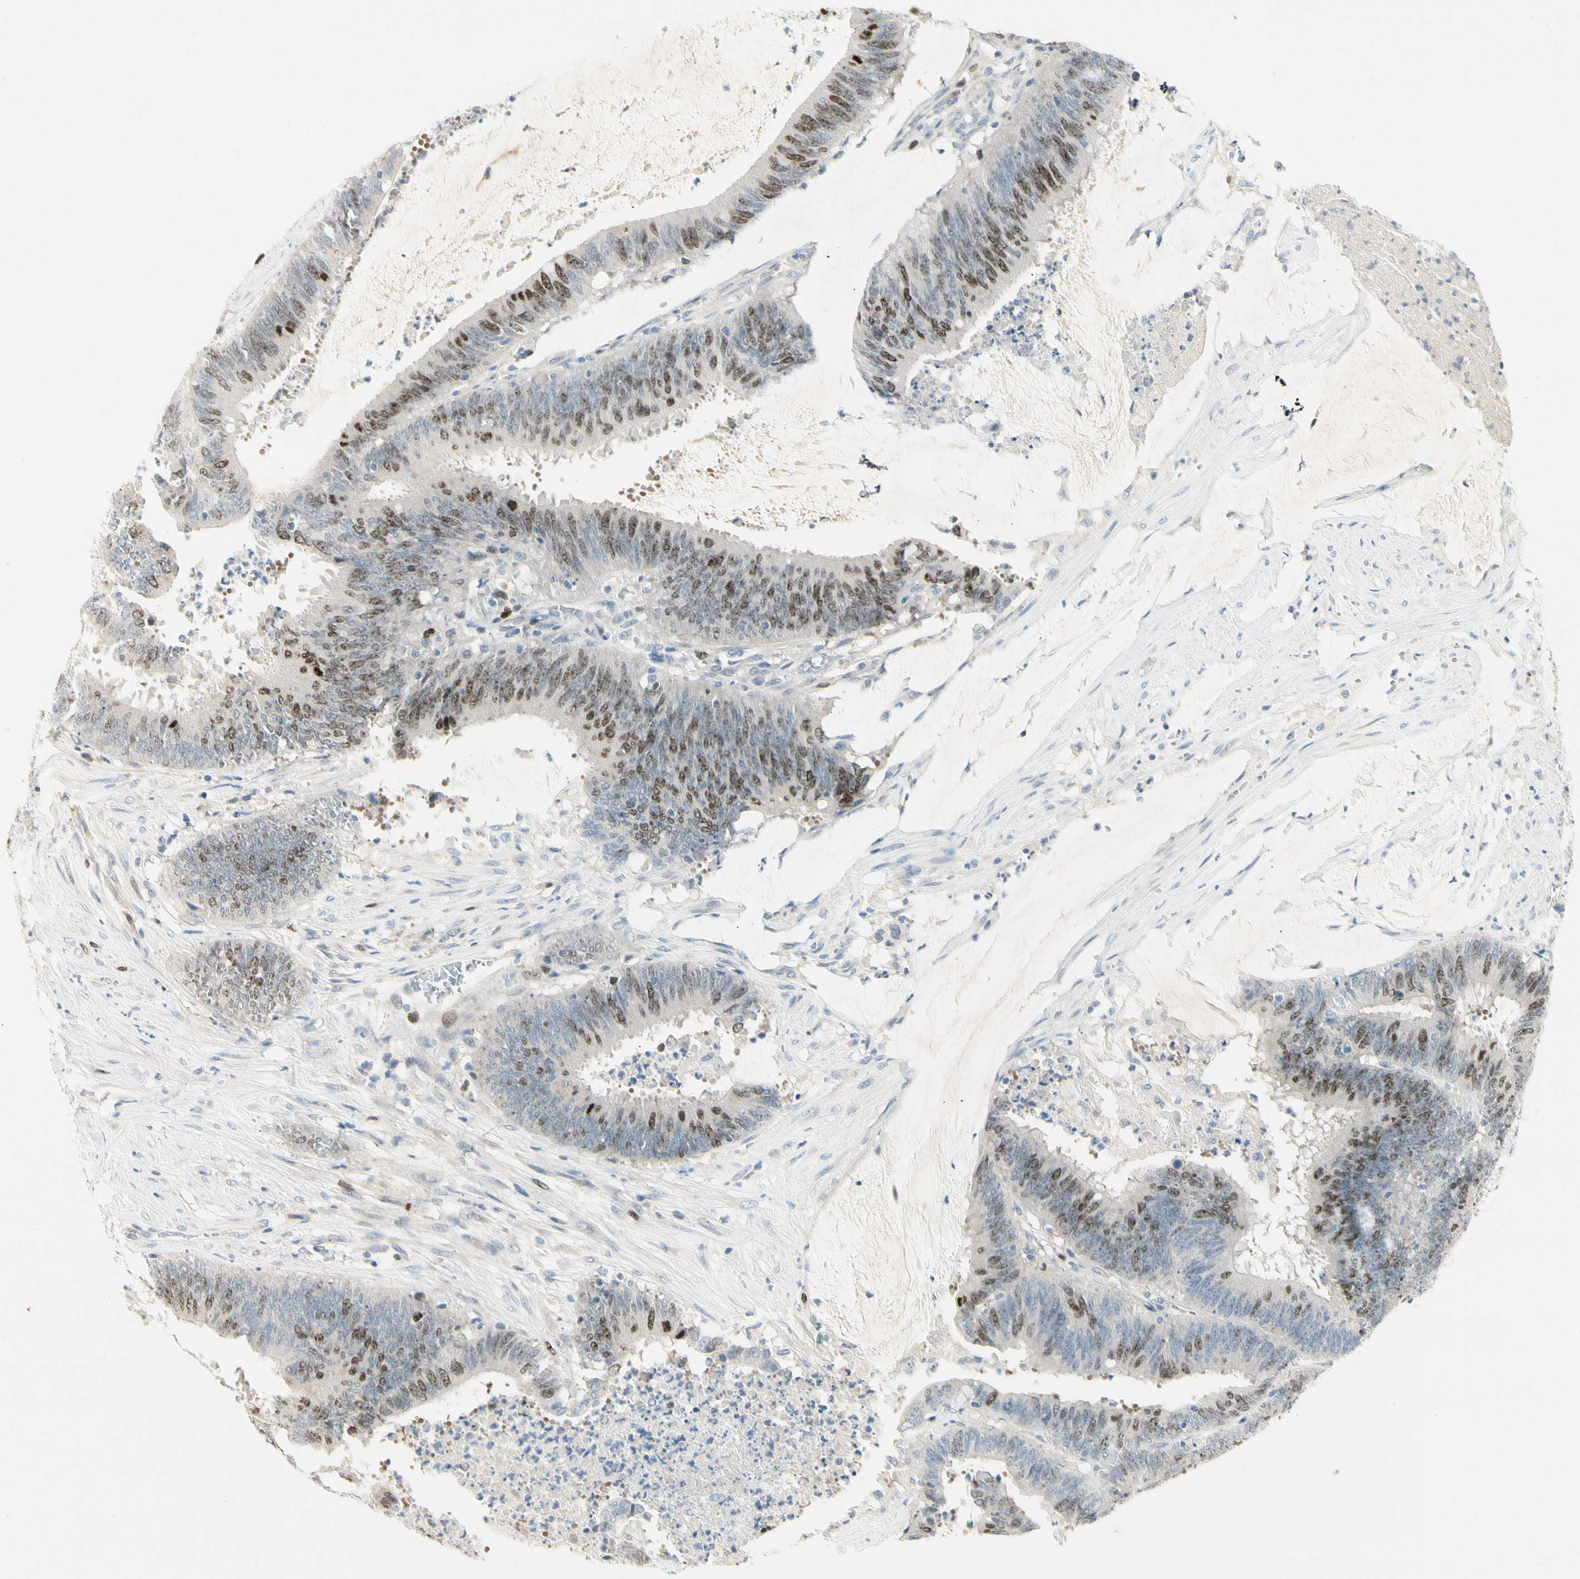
{"staining": {"intensity": "moderate", "quantity": "<25%", "location": "nuclear"}, "tissue": "colorectal cancer", "cell_type": "Tumor cells", "image_type": "cancer", "snomed": [{"axis": "morphology", "description": "Adenocarcinoma, NOS"}, {"axis": "topography", "description": "Rectum"}], "caption": "Moderate nuclear positivity is present in approximately <25% of tumor cells in colorectal adenocarcinoma.", "gene": "PITX1", "patient": {"sex": "female", "age": 66}}